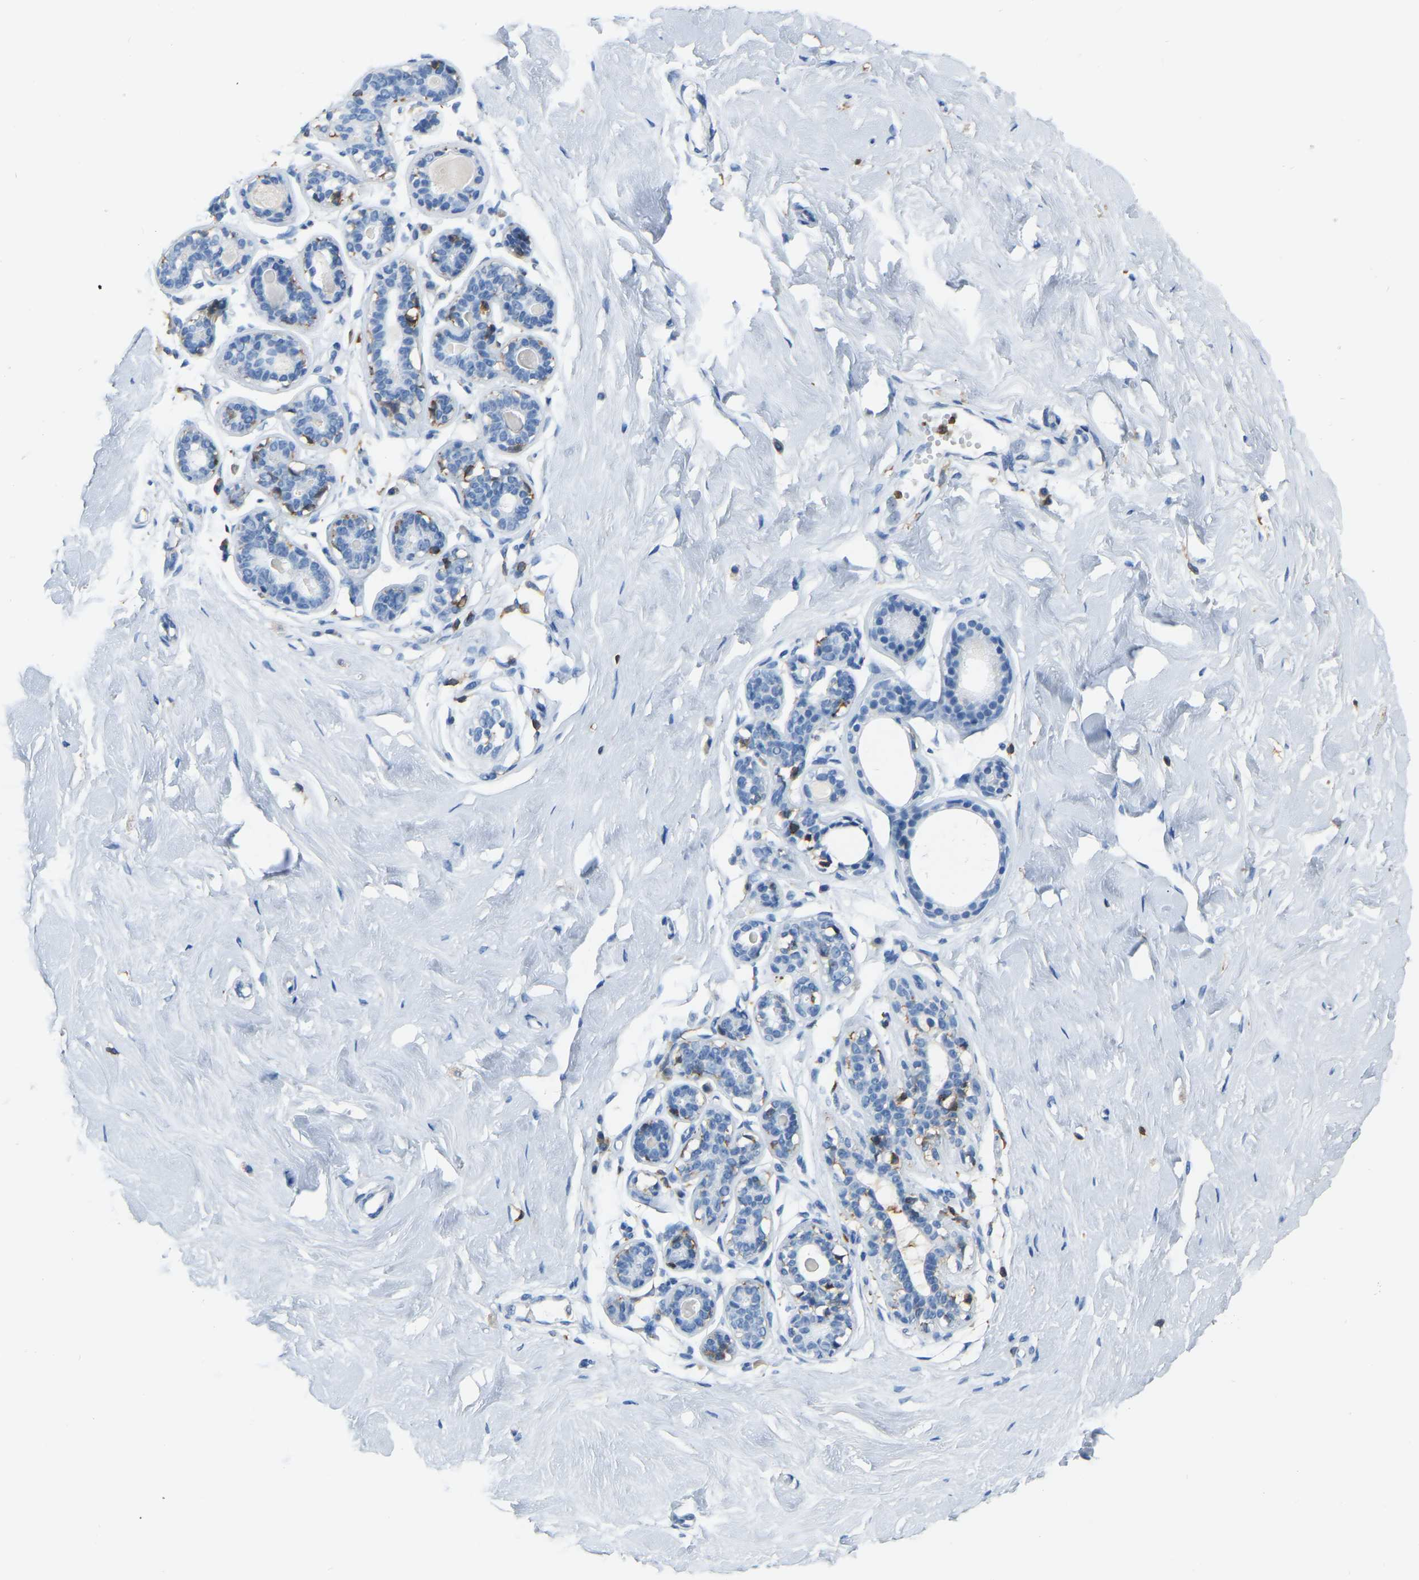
{"staining": {"intensity": "negative", "quantity": "none", "location": "none"}, "tissue": "breast", "cell_type": "Adipocytes", "image_type": "normal", "snomed": [{"axis": "morphology", "description": "Normal tissue, NOS"}, {"axis": "topography", "description": "Breast"}], "caption": "IHC photomicrograph of normal breast: human breast stained with DAB demonstrates no significant protein positivity in adipocytes.", "gene": "ARHGAP45", "patient": {"sex": "female", "age": 23}}